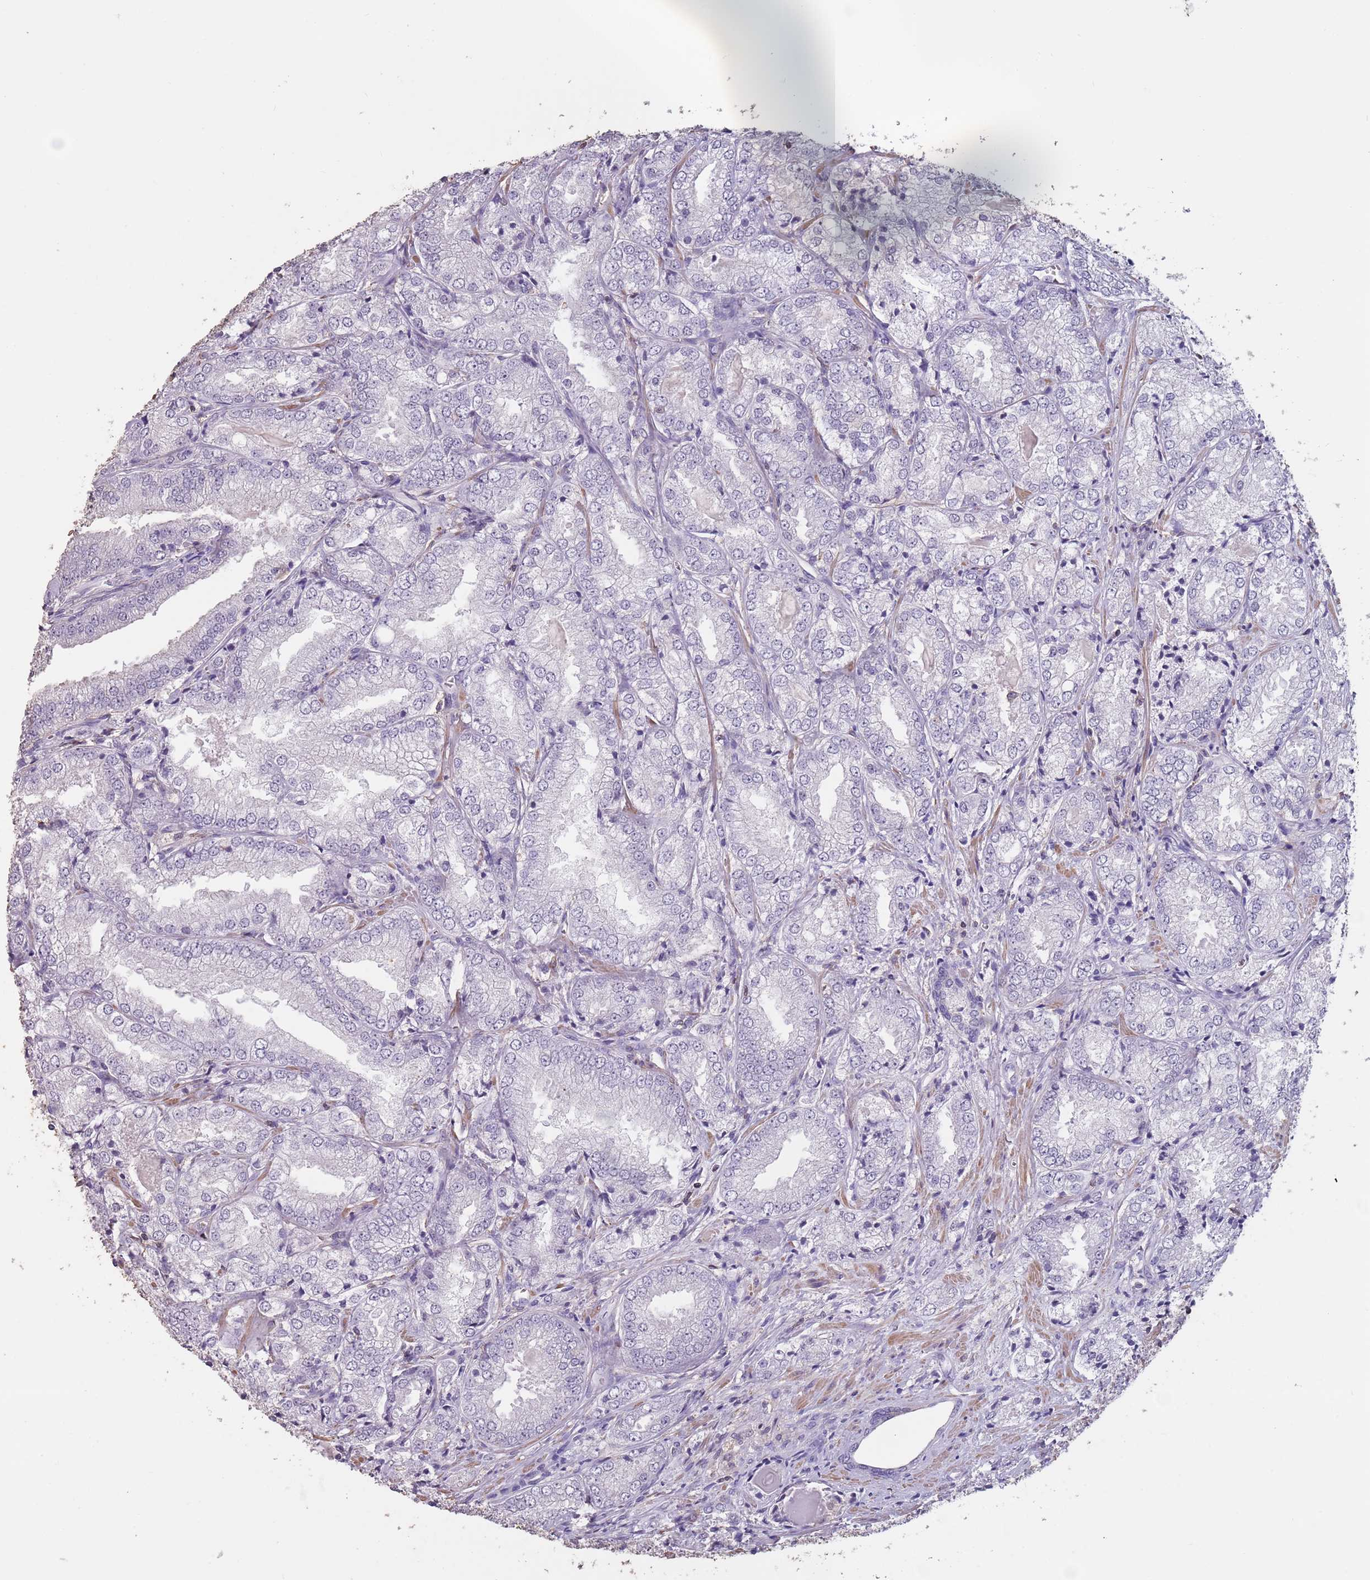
{"staining": {"intensity": "negative", "quantity": "none", "location": "none"}, "tissue": "prostate cancer", "cell_type": "Tumor cells", "image_type": "cancer", "snomed": [{"axis": "morphology", "description": "Adenocarcinoma, High grade"}, {"axis": "topography", "description": "Prostate"}], "caption": "This is an IHC micrograph of human prostate cancer. There is no positivity in tumor cells.", "gene": "SUN5", "patient": {"sex": "male", "age": 63}}